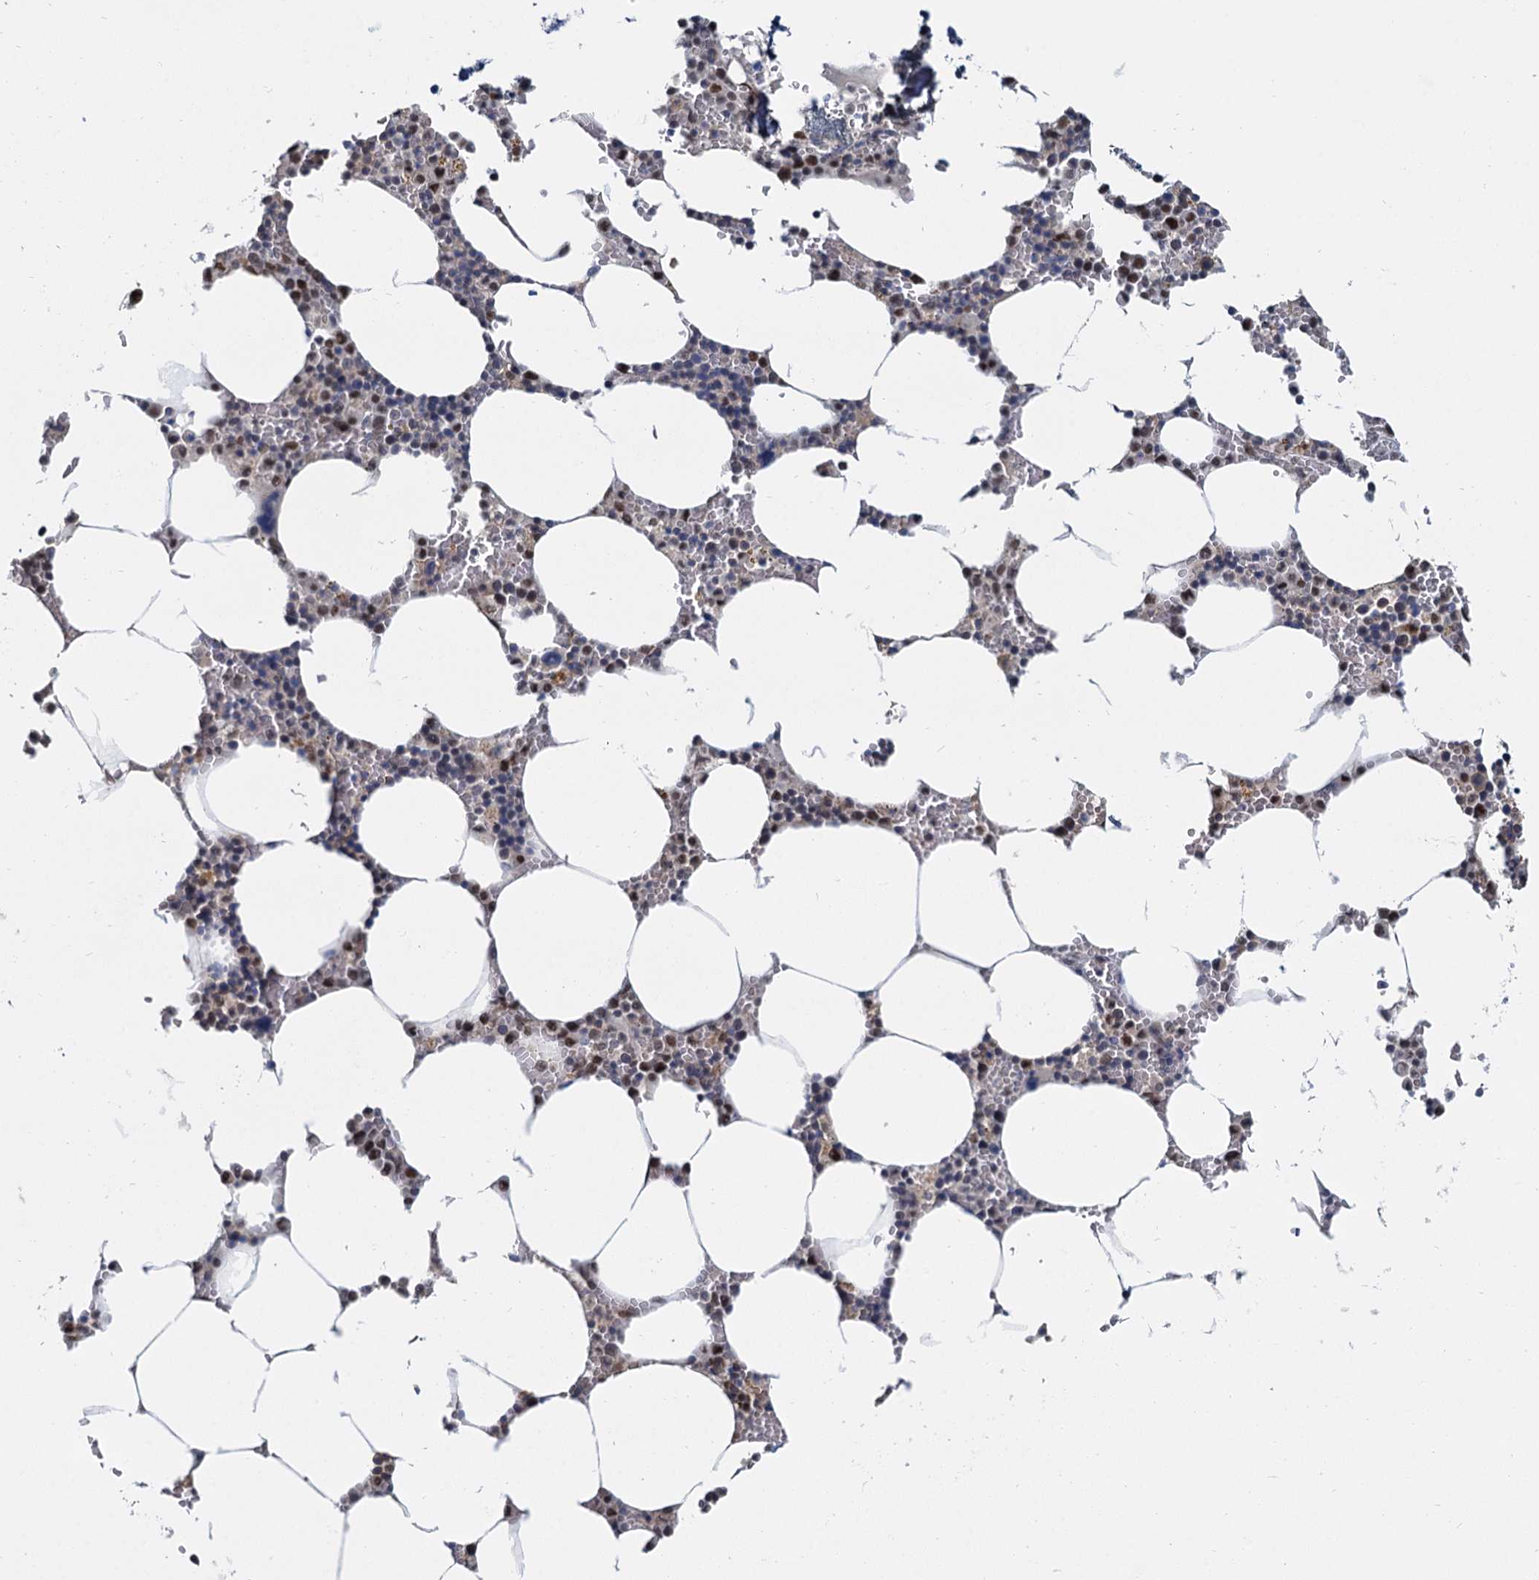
{"staining": {"intensity": "moderate", "quantity": "<25%", "location": "nuclear"}, "tissue": "bone marrow", "cell_type": "Hematopoietic cells", "image_type": "normal", "snomed": [{"axis": "morphology", "description": "Normal tissue, NOS"}, {"axis": "topography", "description": "Bone marrow"}], "caption": "Bone marrow stained with a brown dye demonstrates moderate nuclear positive positivity in approximately <25% of hematopoietic cells.", "gene": "RPRD1A", "patient": {"sex": "male", "age": 70}}